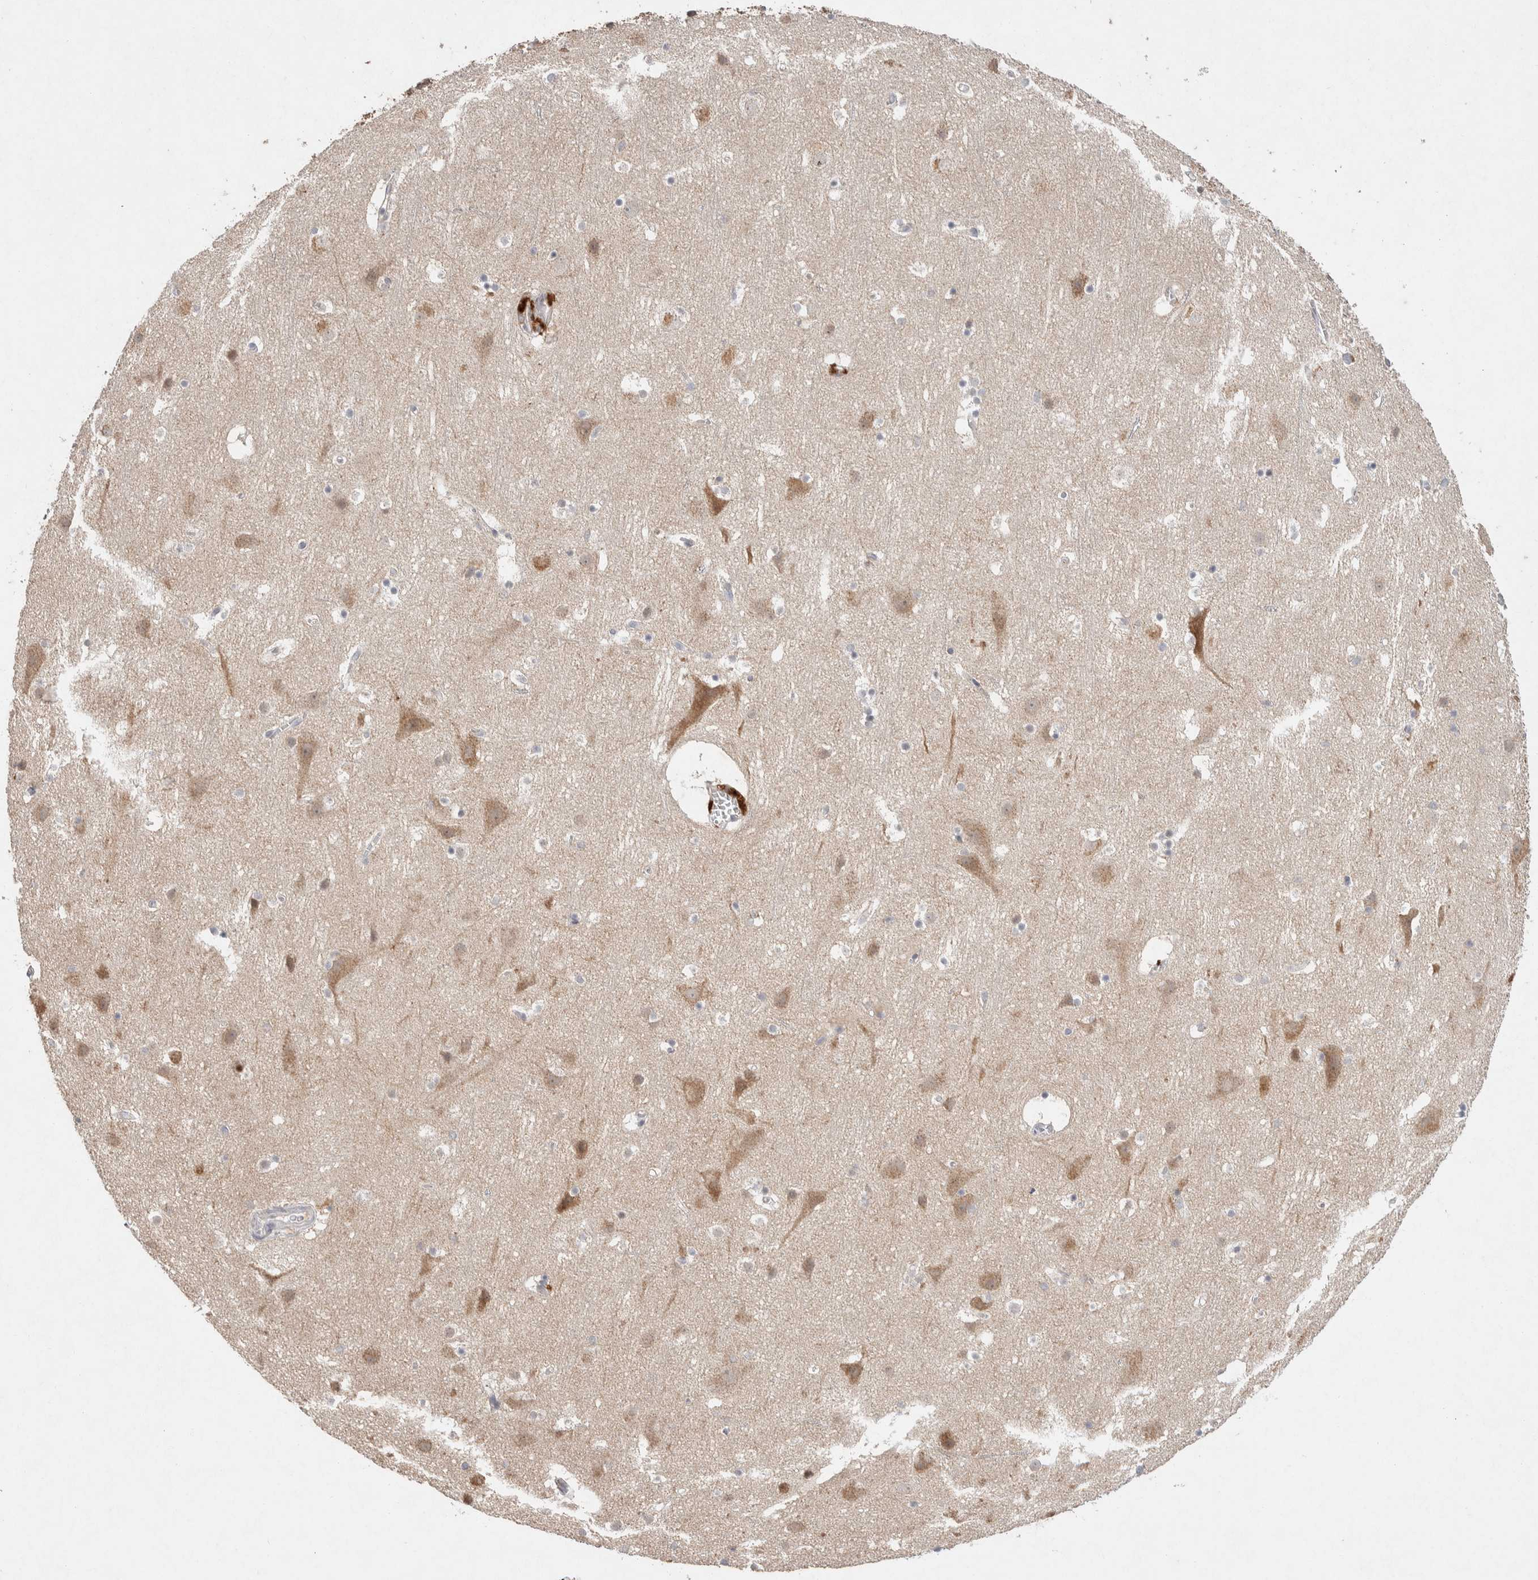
{"staining": {"intensity": "negative", "quantity": "none", "location": "none"}, "tissue": "cerebral cortex", "cell_type": "Endothelial cells", "image_type": "normal", "snomed": [{"axis": "morphology", "description": "Normal tissue, NOS"}, {"axis": "topography", "description": "Cerebral cortex"}], "caption": "The IHC micrograph has no significant staining in endothelial cells of cerebral cortex.", "gene": "CMTM4", "patient": {"sex": "male", "age": 45}}